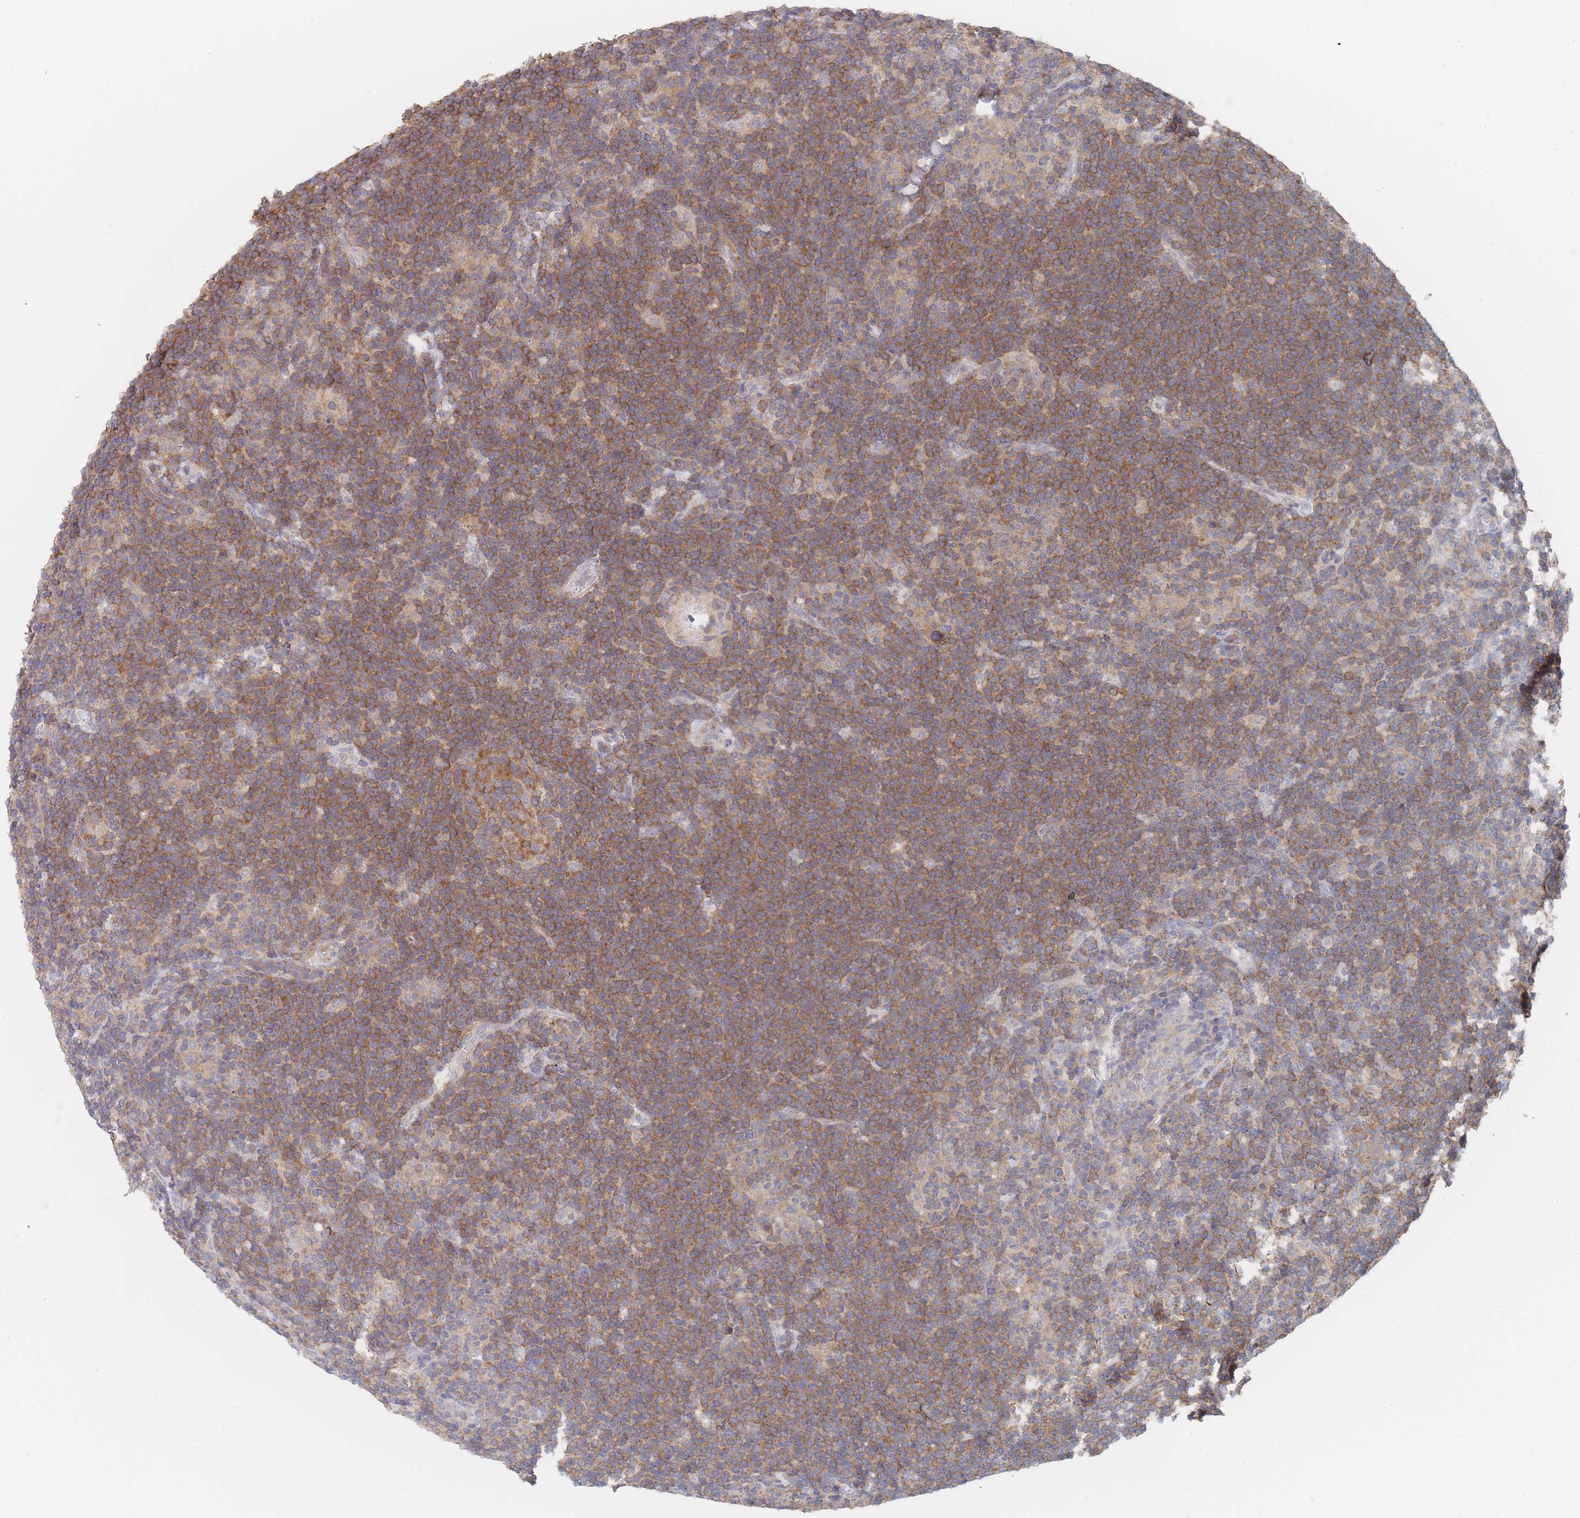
{"staining": {"intensity": "weak", "quantity": ">75%", "location": "cytoplasmic/membranous"}, "tissue": "lymphoma", "cell_type": "Tumor cells", "image_type": "cancer", "snomed": [{"axis": "morphology", "description": "Hodgkin's disease, NOS"}, {"axis": "topography", "description": "Lymph node"}], "caption": "This is an image of IHC staining of Hodgkin's disease, which shows weak positivity in the cytoplasmic/membranous of tumor cells.", "gene": "PPP6C", "patient": {"sex": "female", "age": 57}}